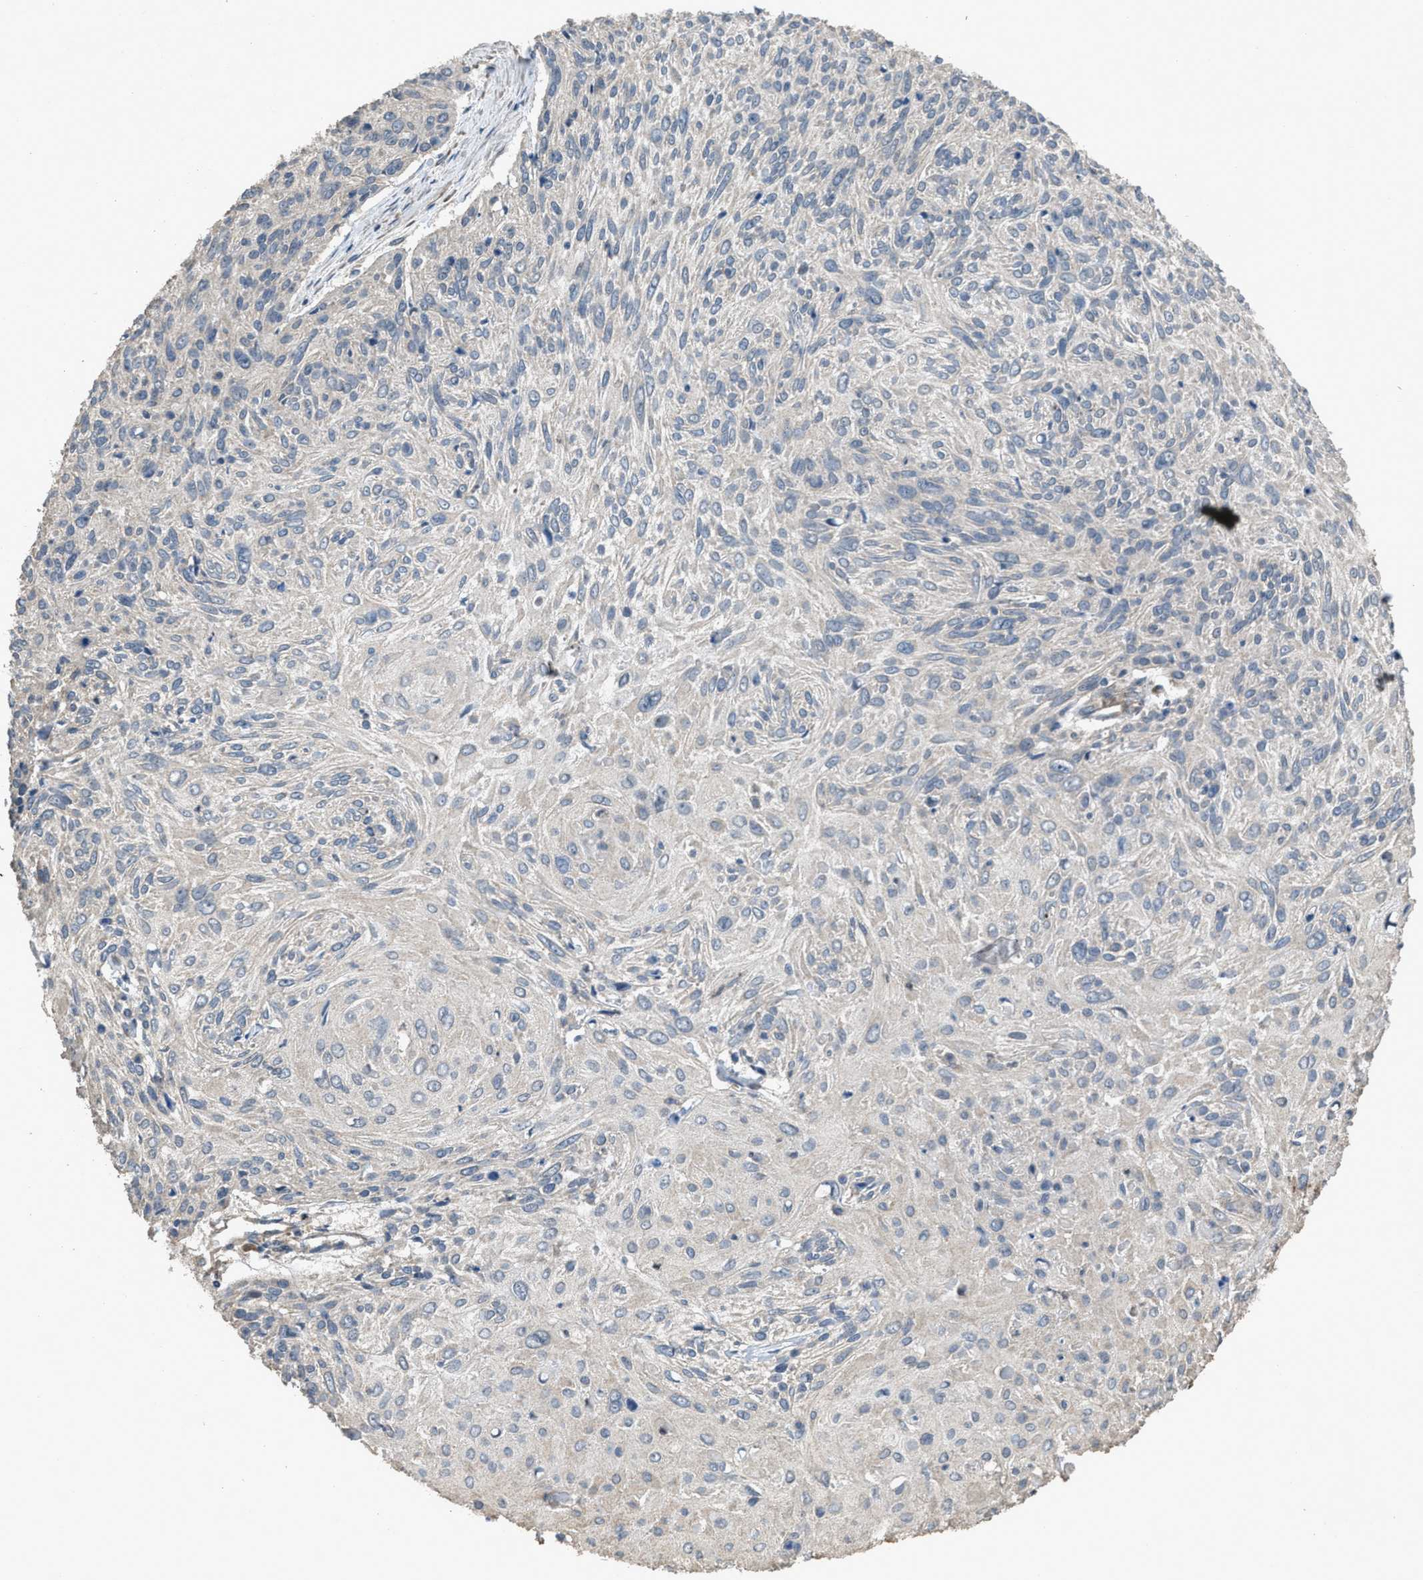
{"staining": {"intensity": "negative", "quantity": "none", "location": "none"}, "tissue": "cervical cancer", "cell_type": "Tumor cells", "image_type": "cancer", "snomed": [{"axis": "morphology", "description": "Squamous cell carcinoma, NOS"}, {"axis": "topography", "description": "Cervix"}], "caption": "Tumor cells are negative for brown protein staining in cervical cancer.", "gene": "ARL6", "patient": {"sex": "female", "age": 51}}